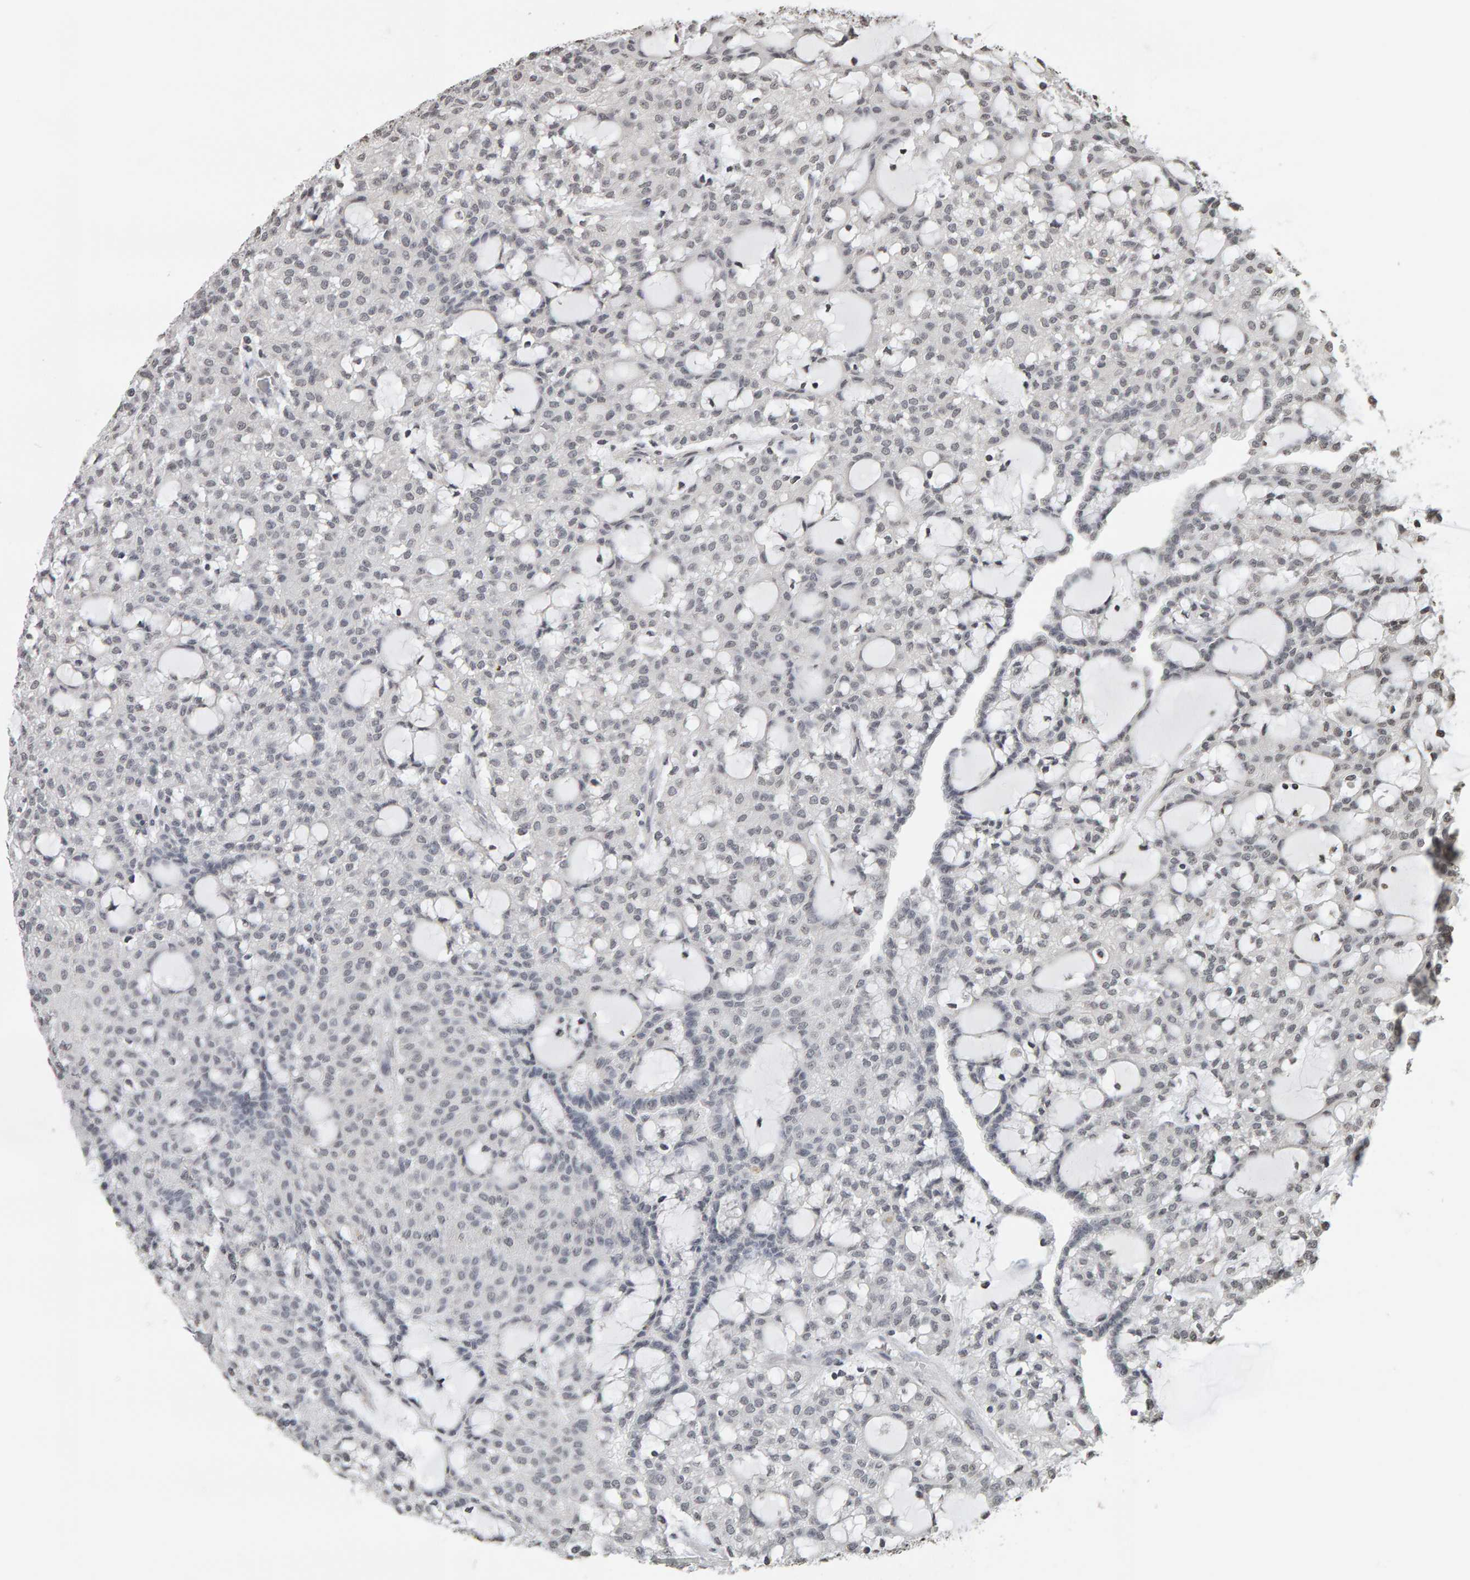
{"staining": {"intensity": "moderate", "quantity": "<25%", "location": "nuclear"}, "tissue": "renal cancer", "cell_type": "Tumor cells", "image_type": "cancer", "snomed": [{"axis": "morphology", "description": "Adenocarcinoma, NOS"}, {"axis": "topography", "description": "Kidney"}], "caption": "This micrograph demonstrates IHC staining of human renal cancer (adenocarcinoma), with low moderate nuclear expression in approximately <25% of tumor cells.", "gene": "AFF4", "patient": {"sex": "male", "age": 63}}